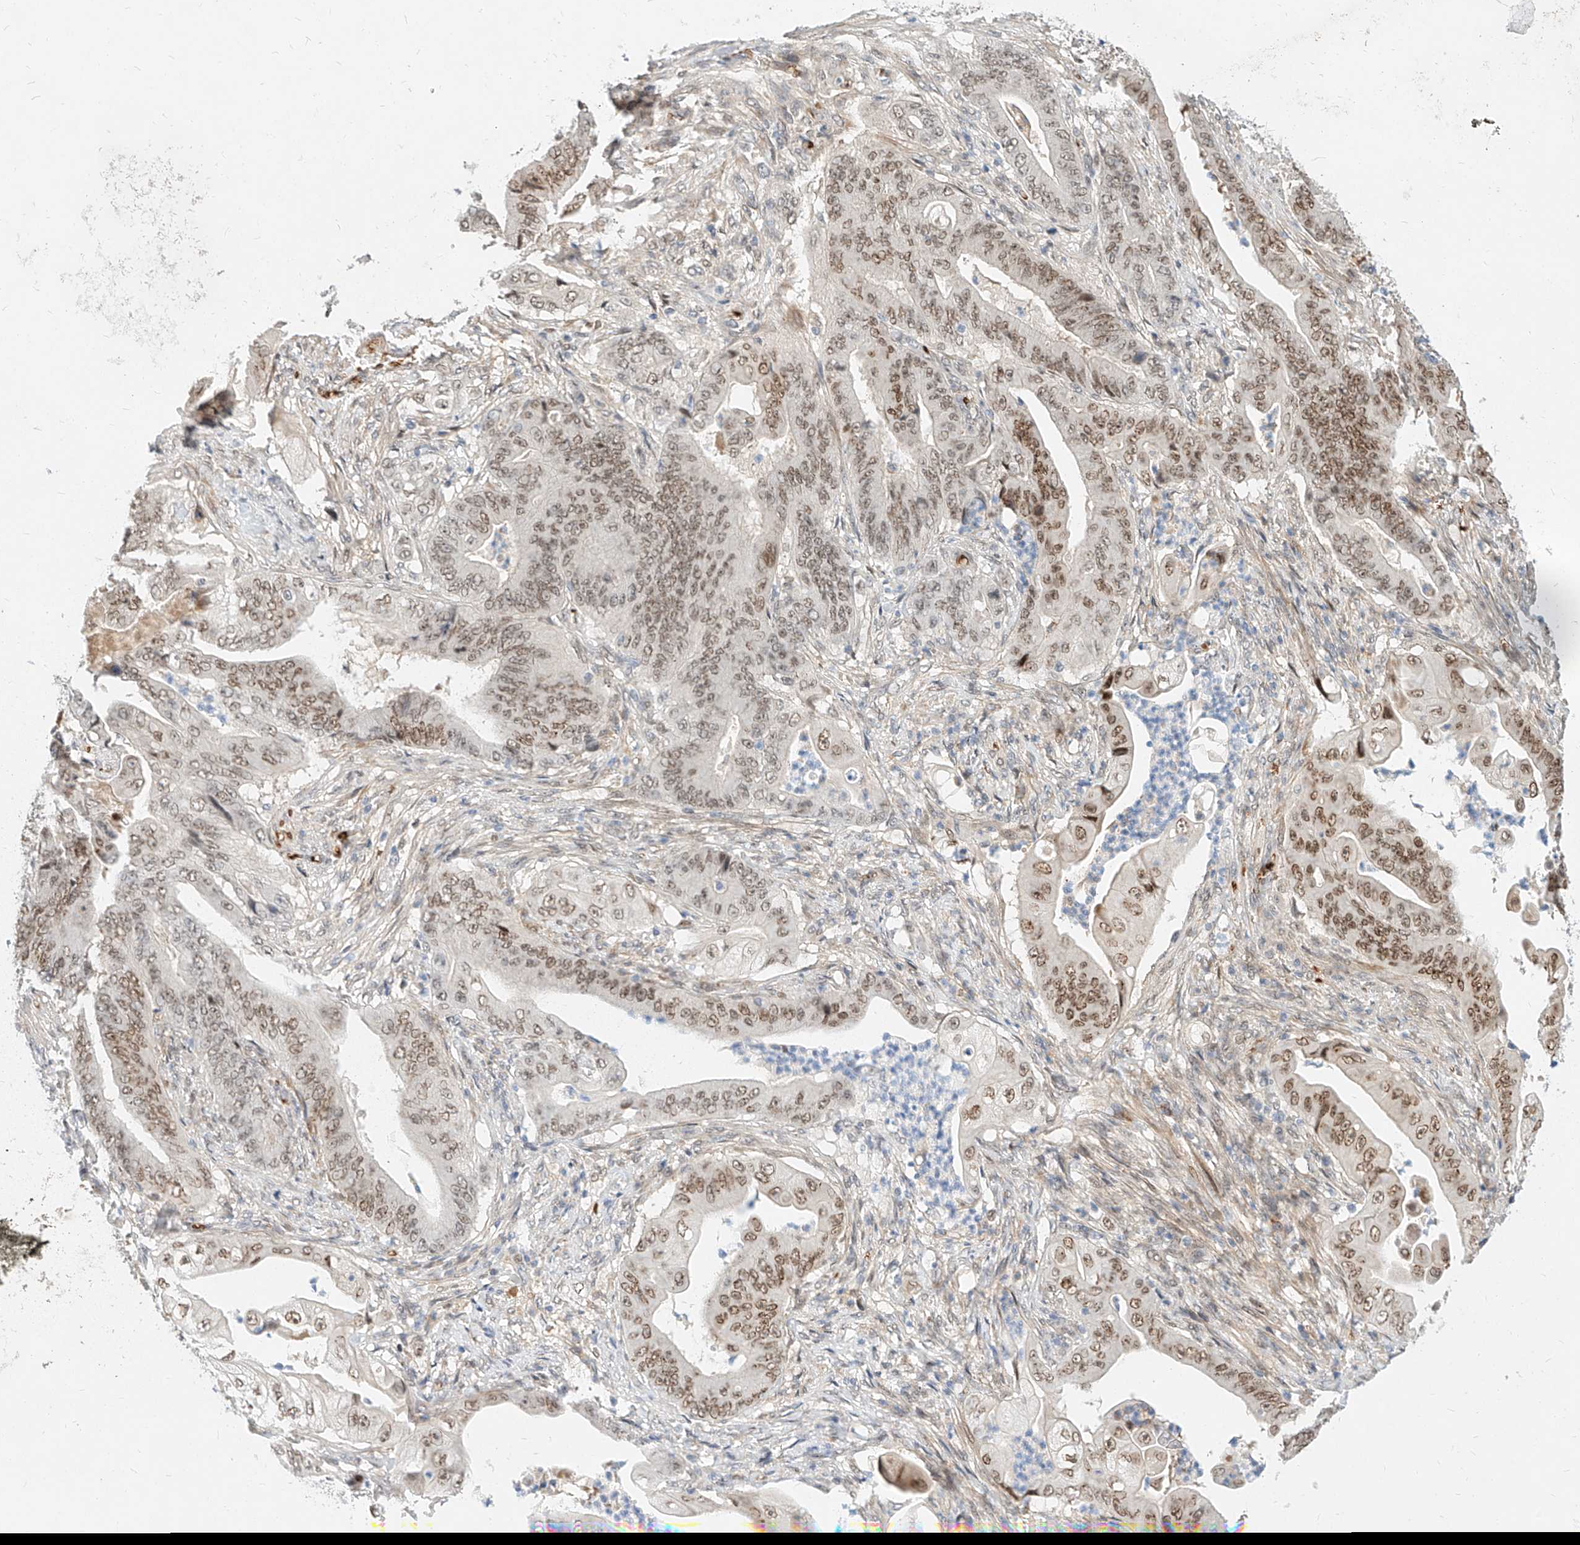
{"staining": {"intensity": "moderate", "quantity": ">75%", "location": "nuclear"}, "tissue": "stomach cancer", "cell_type": "Tumor cells", "image_type": "cancer", "snomed": [{"axis": "morphology", "description": "Adenocarcinoma, NOS"}, {"axis": "topography", "description": "Stomach"}], "caption": "Immunohistochemistry (IHC) of human stomach adenocarcinoma displays medium levels of moderate nuclear expression in about >75% of tumor cells. (DAB (3,3'-diaminobenzidine) IHC, brown staining for protein, blue staining for nuclei).", "gene": "CBX8", "patient": {"sex": "female", "age": 73}}